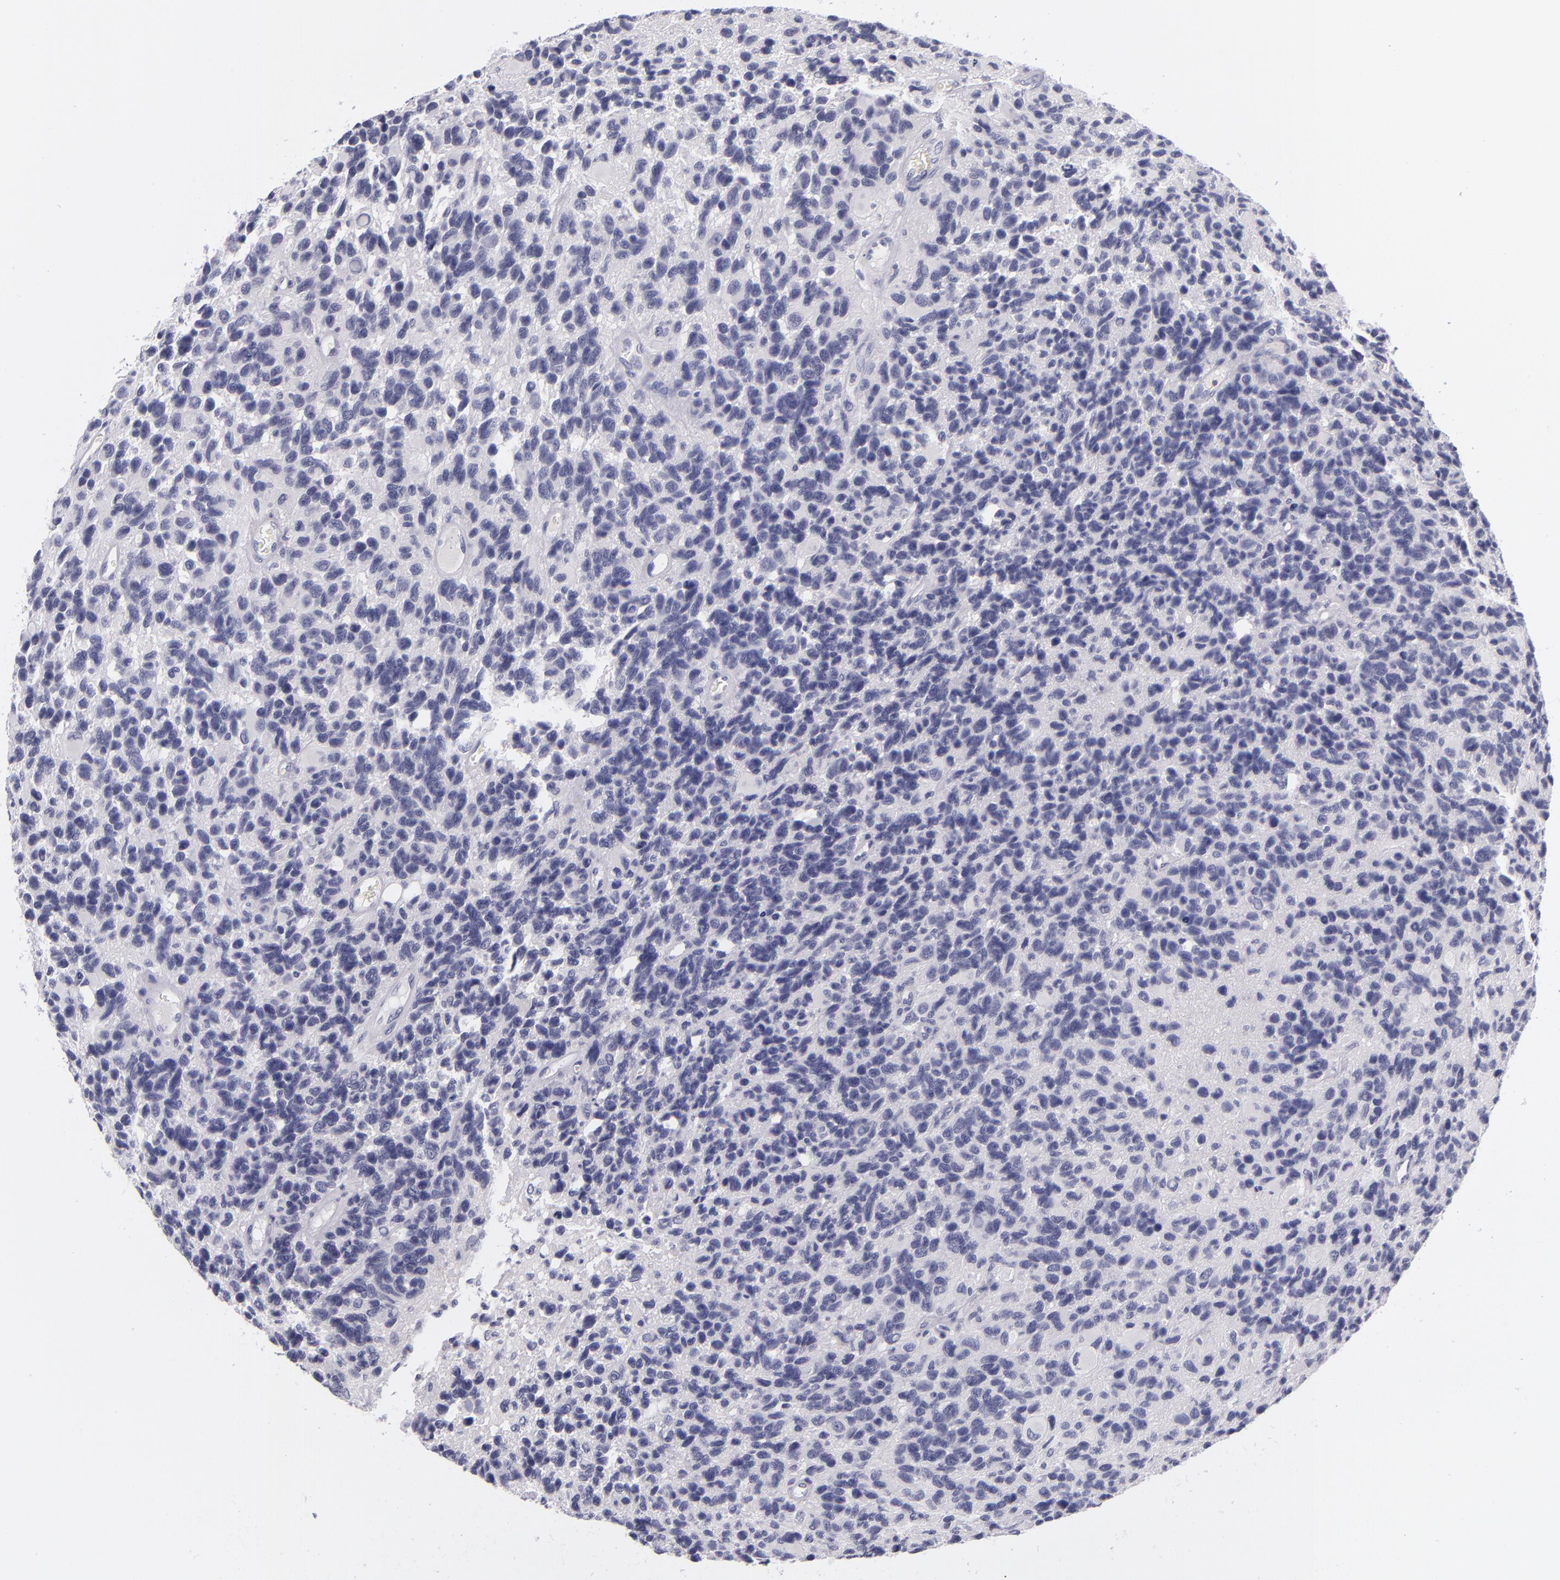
{"staining": {"intensity": "negative", "quantity": "none", "location": "none"}, "tissue": "glioma", "cell_type": "Tumor cells", "image_type": "cancer", "snomed": [{"axis": "morphology", "description": "Glioma, malignant, High grade"}, {"axis": "topography", "description": "Brain"}], "caption": "DAB immunohistochemical staining of malignant glioma (high-grade) displays no significant expression in tumor cells.", "gene": "CD48", "patient": {"sex": "male", "age": 77}}